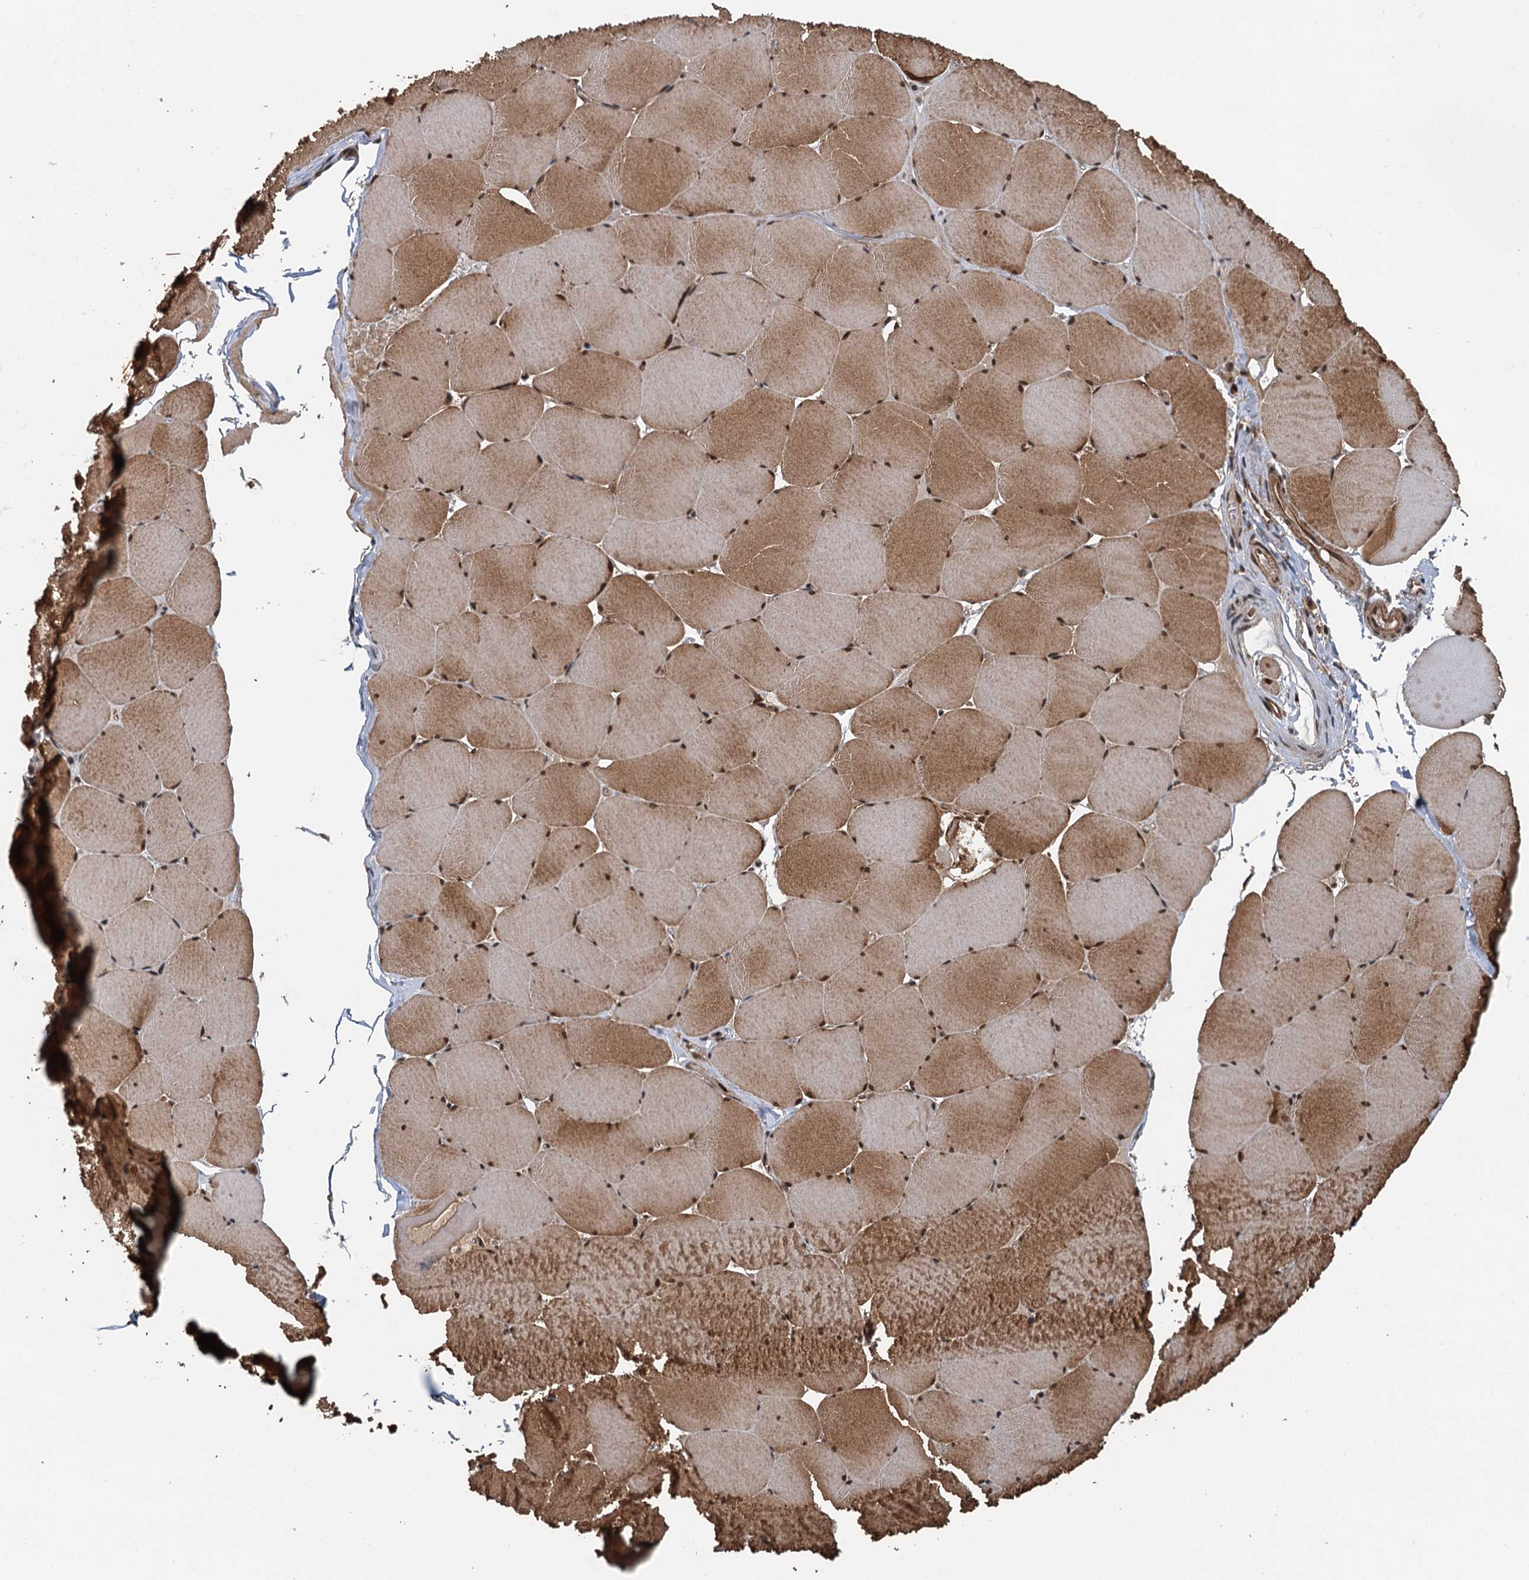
{"staining": {"intensity": "strong", "quantity": ">75%", "location": "cytoplasmic/membranous,nuclear"}, "tissue": "skeletal muscle", "cell_type": "Myocytes", "image_type": "normal", "snomed": [{"axis": "morphology", "description": "Normal tissue, NOS"}, {"axis": "topography", "description": "Skeletal muscle"}, {"axis": "topography", "description": "Head-Neck"}], "caption": "A brown stain shows strong cytoplasmic/membranous,nuclear positivity of a protein in myocytes of normal human skeletal muscle. (IHC, brightfield microscopy, high magnification).", "gene": "STUB1", "patient": {"sex": "male", "age": 66}}